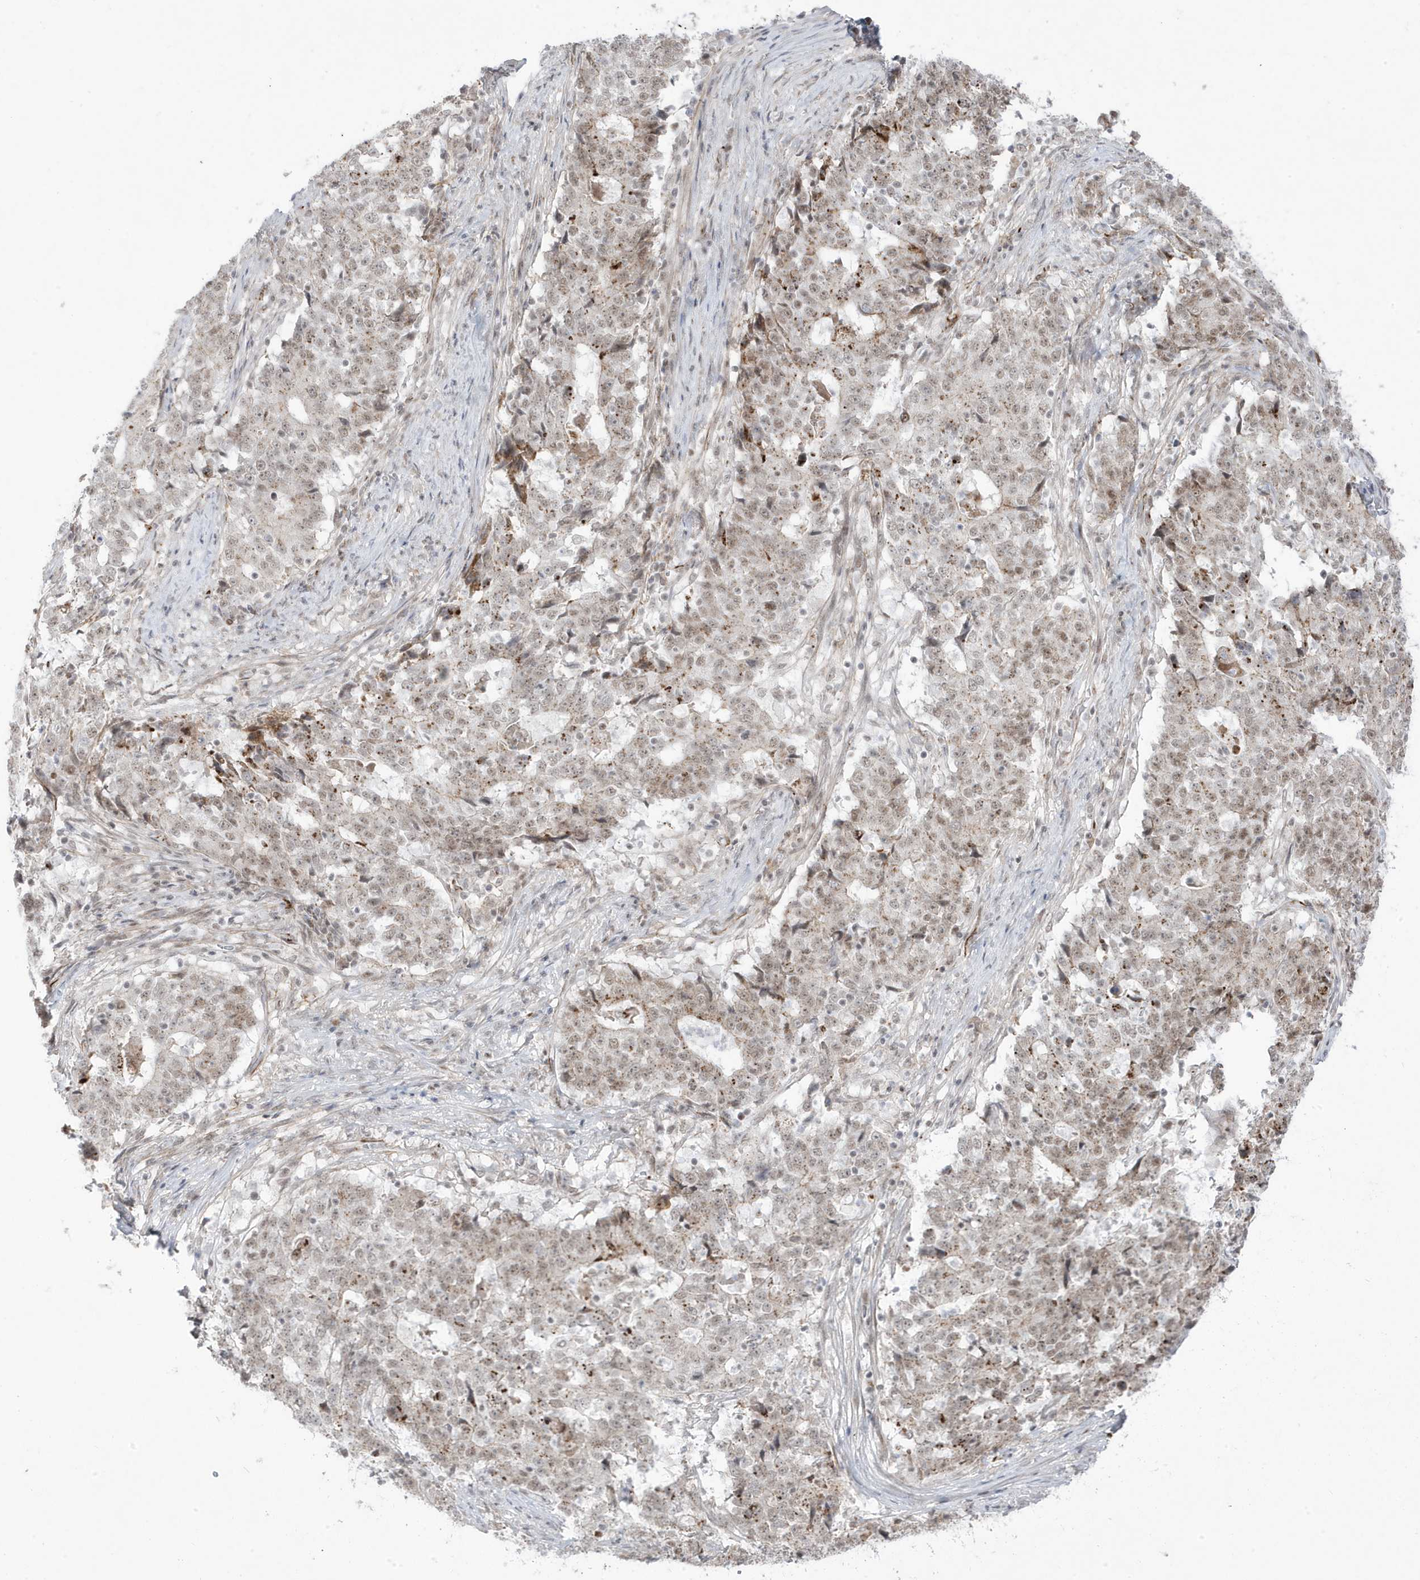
{"staining": {"intensity": "weak", "quantity": ">75%", "location": "nuclear"}, "tissue": "stomach cancer", "cell_type": "Tumor cells", "image_type": "cancer", "snomed": [{"axis": "morphology", "description": "Adenocarcinoma, NOS"}, {"axis": "topography", "description": "Stomach"}], "caption": "Immunohistochemistry staining of stomach adenocarcinoma, which exhibits low levels of weak nuclear staining in about >75% of tumor cells indicating weak nuclear protein expression. The staining was performed using DAB (3,3'-diaminobenzidine) (brown) for protein detection and nuclei were counterstained in hematoxylin (blue).", "gene": "ADAMTSL3", "patient": {"sex": "male", "age": 59}}